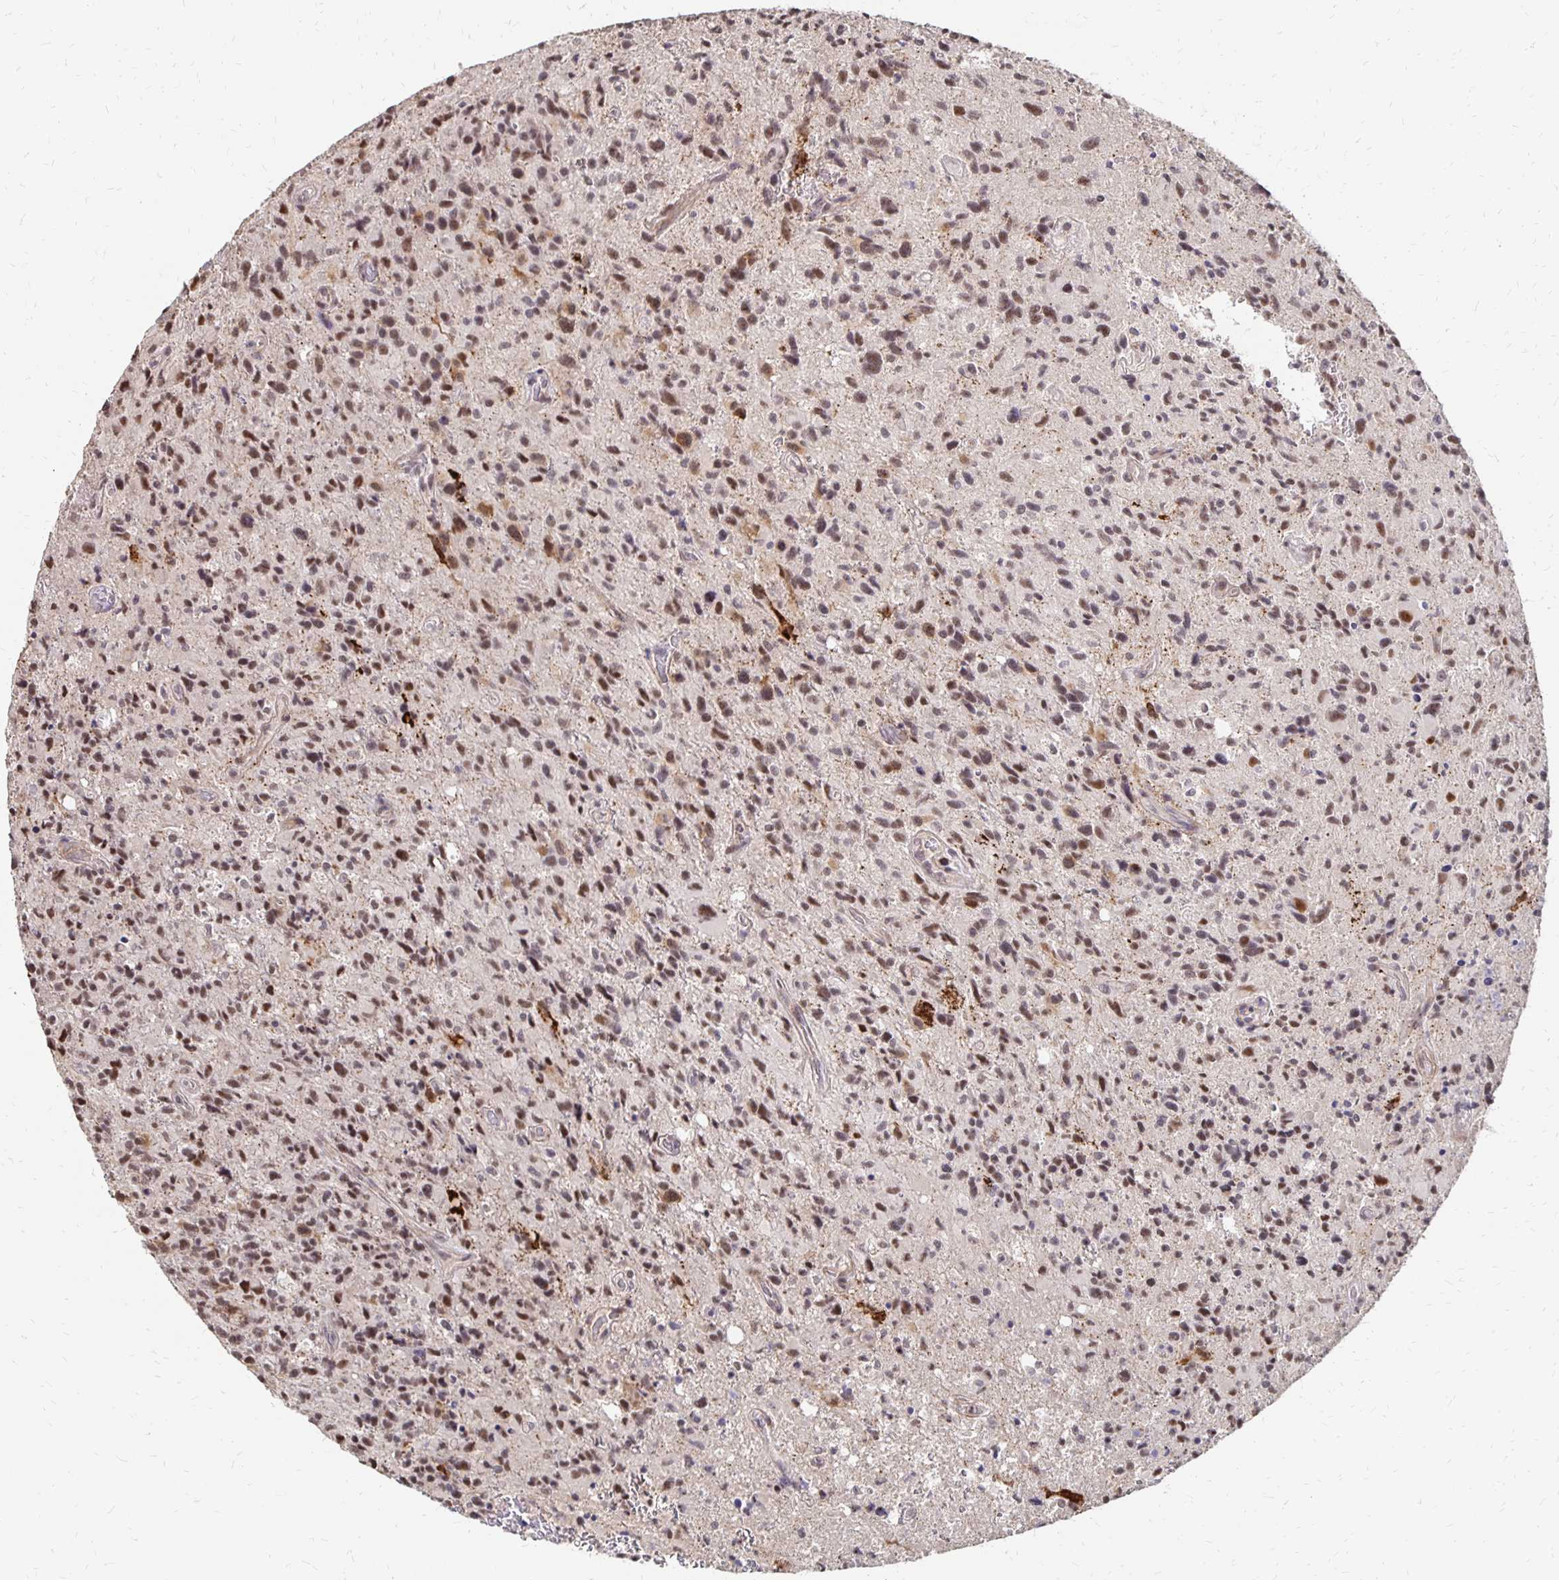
{"staining": {"intensity": "moderate", "quantity": ">75%", "location": "nuclear"}, "tissue": "glioma", "cell_type": "Tumor cells", "image_type": "cancer", "snomed": [{"axis": "morphology", "description": "Glioma, malignant, High grade"}, {"axis": "topography", "description": "Brain"}], "caption": "This is an image of immunohistochemistry staining of malignant glioma (high-grade), which shows moderate expression in the nuclear of tumor cells.", "gene": "CLASRP", "patient": {"sex": "male", "age": 63}}